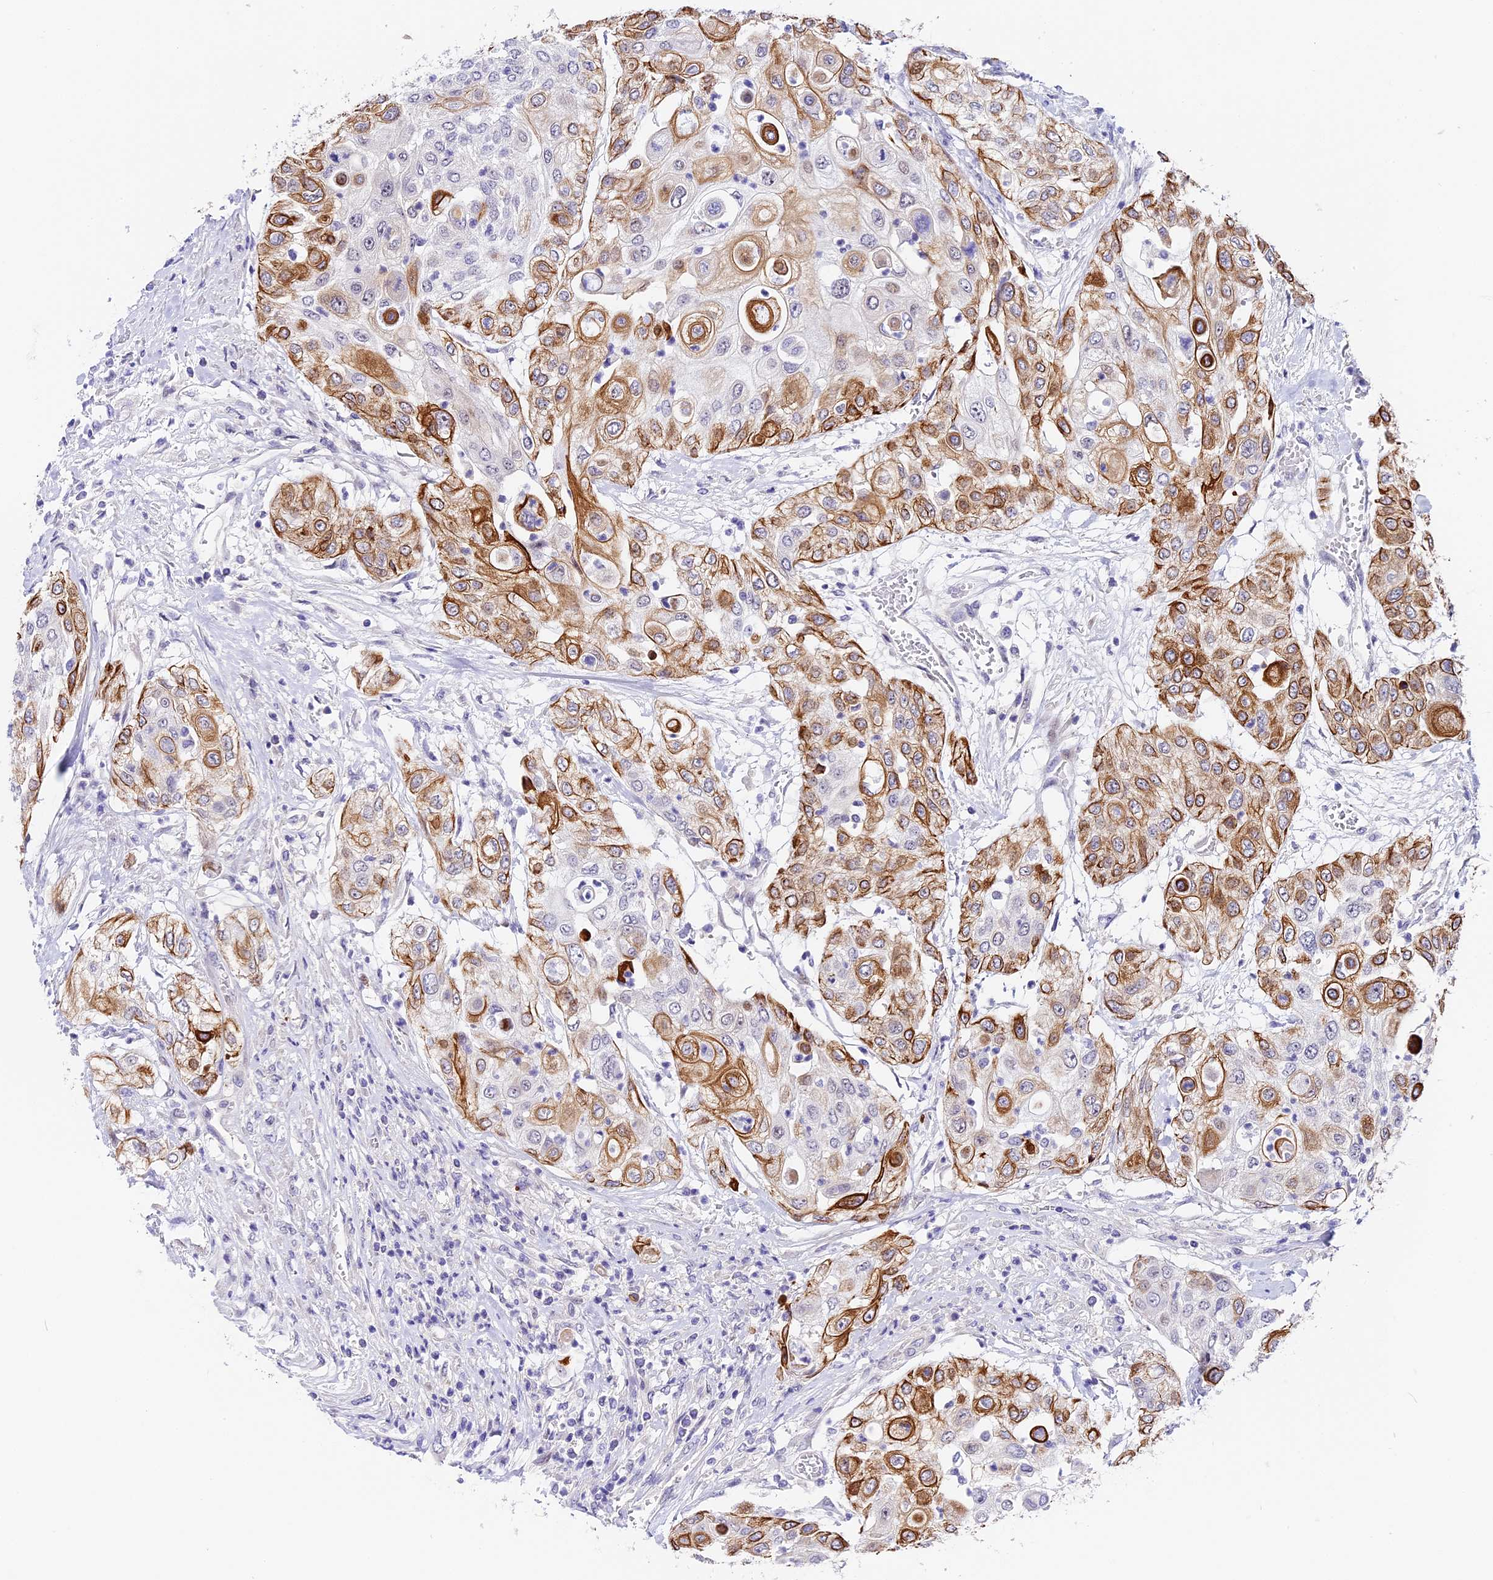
{"staining": {"intensity": "moderate", "quantity": "25%-75%", "location": "cytoplasmic/membranous"}, "tissue": "urothelial cancer", "cell_type": "Tumor cells", "image_type": "cancer", "snomed": [{"axis": "morphology", "description": "Urothelial carcinoma, High grade"}, {"axis": "topography", "description": "Urinary bladder"}], "caption": "Immunohistochemistry (IHC) of urothelial cancer reveals medium levels of moderate cytoplasmic/membranous expression in approximately 25%-75% of tumor cells.", "gene": "MIDN", "patient": {"sex": "female", "age": 79}}